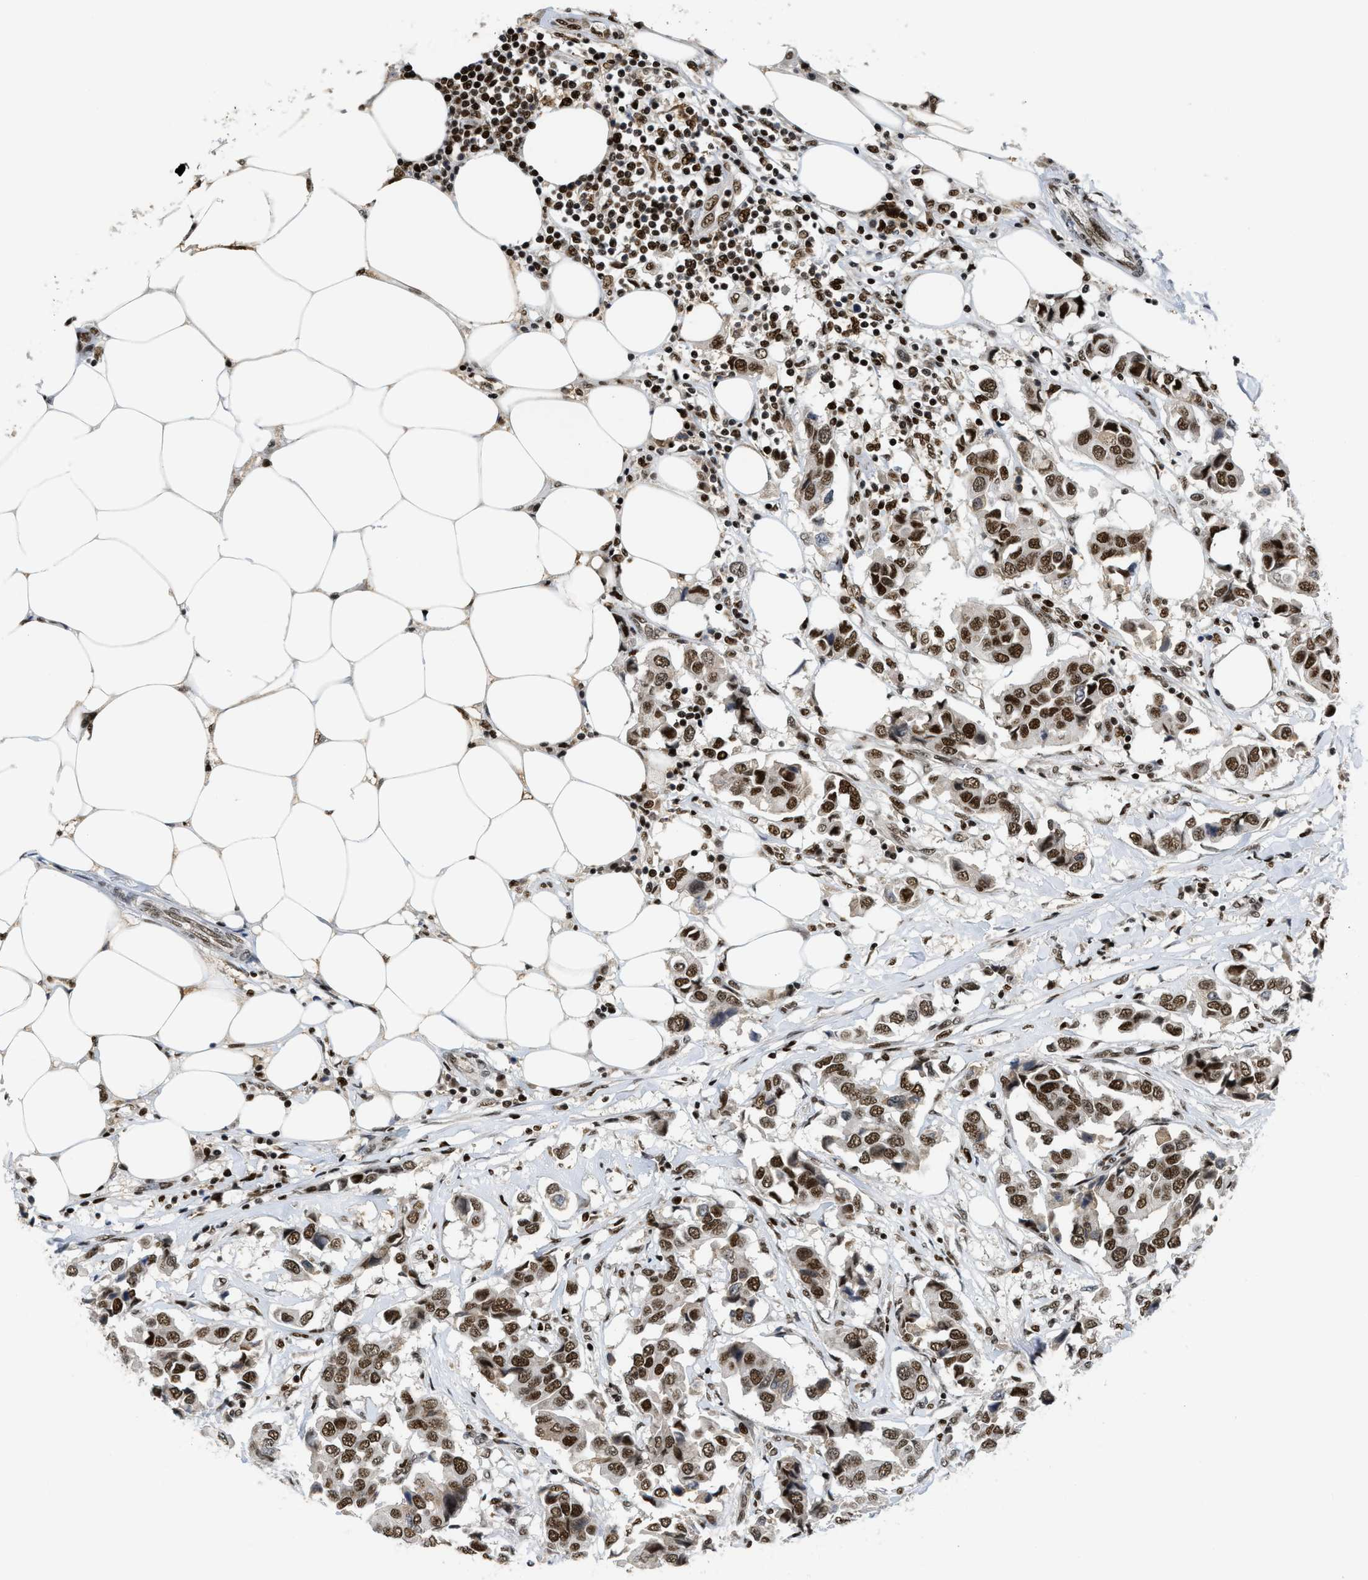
{"staining": {"intensity": "strong", "quantity": ">75%", "location": "nuclear"}, "tissue": "breast cancer", "cell_type": "Tumor cells", "image_type": "cancer", "snomed": [{"axis": "morphology", "description": "Duct carcinoma"}, {"axis": "topography", "description": "Breast"}], "caption": "A micrograph of breast invasive ductal carcinoma stained for a protein exhibits strong nuclear brown staining in tumor cells.", "gene": "RFX5", "patient": {"sex": "female", "age": 80}}